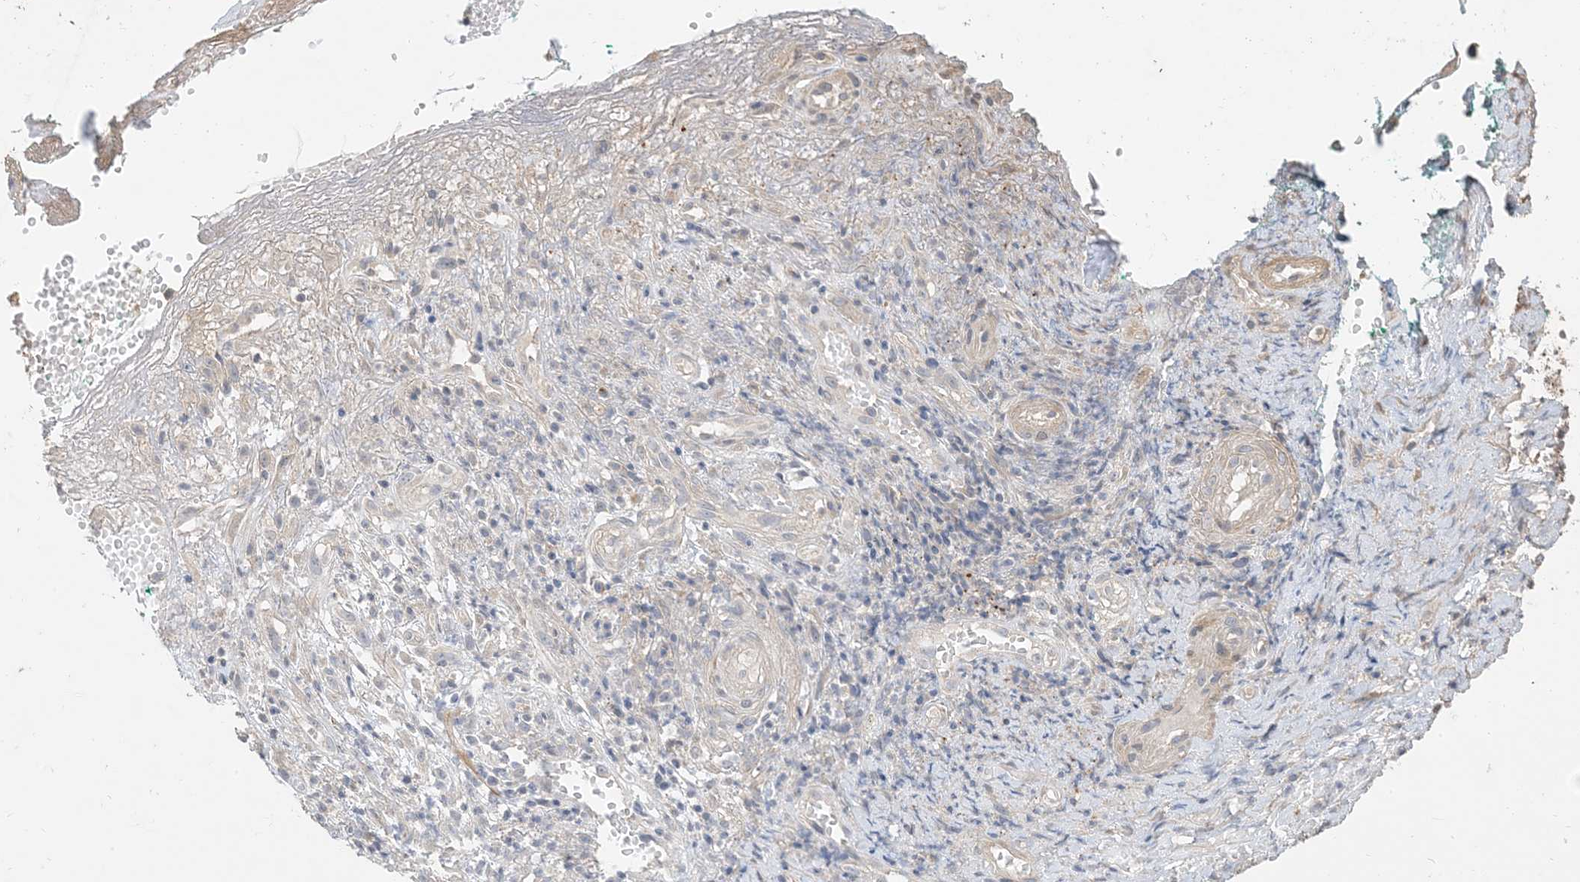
{"staining": {"intensity": "negative", "quantity": "none", "location": "none"}, "tissue": "adipose tissue", "cell_type": "Adipocytes", "image_type": "normal", "snomed": [{"axis": "morphology", "description": "Normal tissue, NOS"}, {"axis": "morphology", "description": "Basal cell carcinoma"}, {"axis": "topography", "description": "Cartilage tissue"}, {"axis": "topography", "description": "Nasopharynx"}, {"axis": "topography", "description": "Oral tissue"}], "caption": "Immunohistochemical staining of benign adipose tissue exhibits no significant expression in adipocytes.", "gene": "RNF175", "patient": {"sex": "female", "age": 77}}